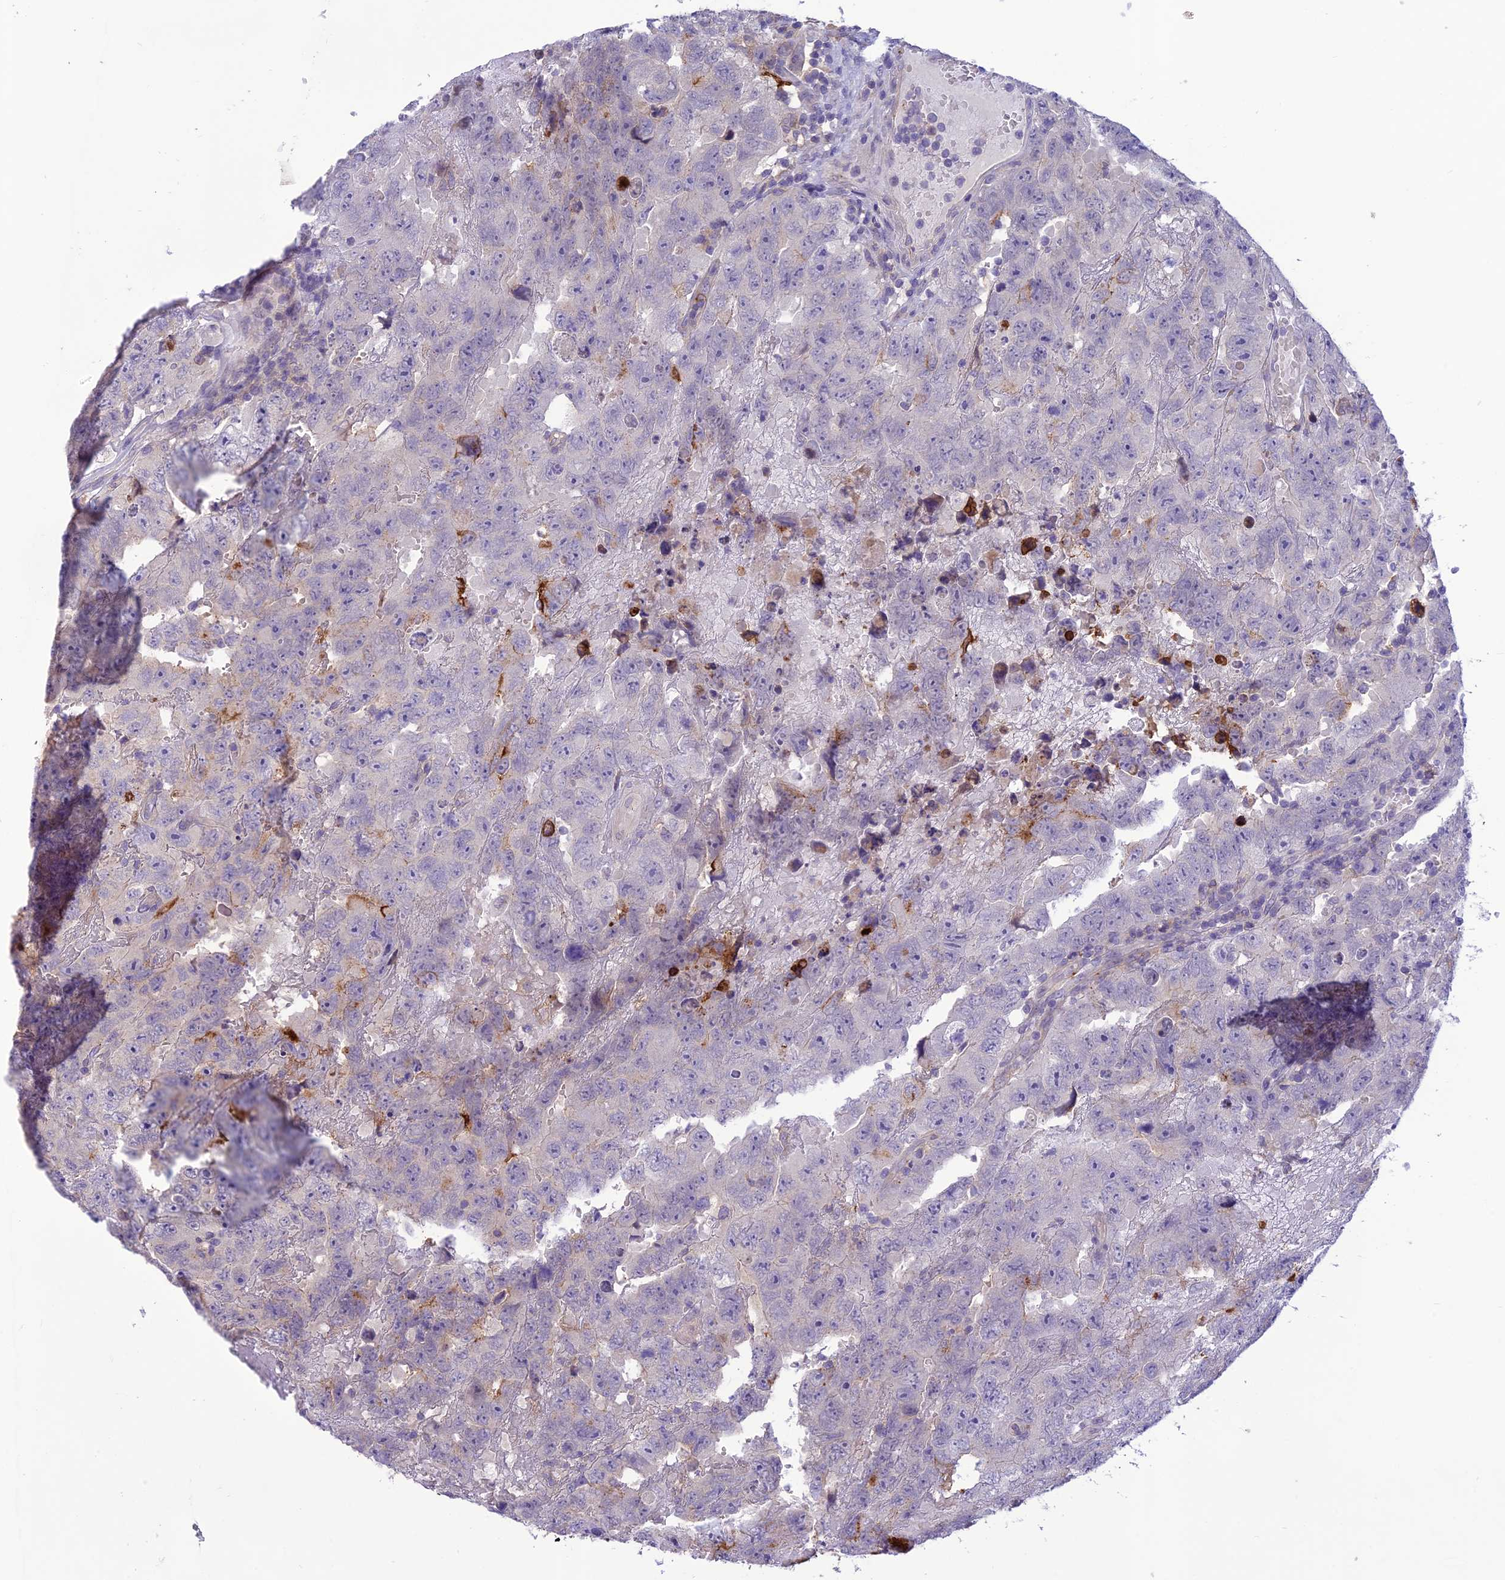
{"staining": {"intensity": "negative", "quantity": "none", "location": "none"}, "tissue": "testis cancer", "cell_type": "Tumor cells", "image_type": "cancer", "snomed": [{"axis": "morphology", "description": "Carcinoma, Embryonal, NOS"}, {"axis": "topography", "description": "Testis"}], "caption": "Tumor cells show no significant positivity in embryonal carcinoma (testis).", "gene": "ITGAE", "patient": {"sex": "male", "age": 45}}